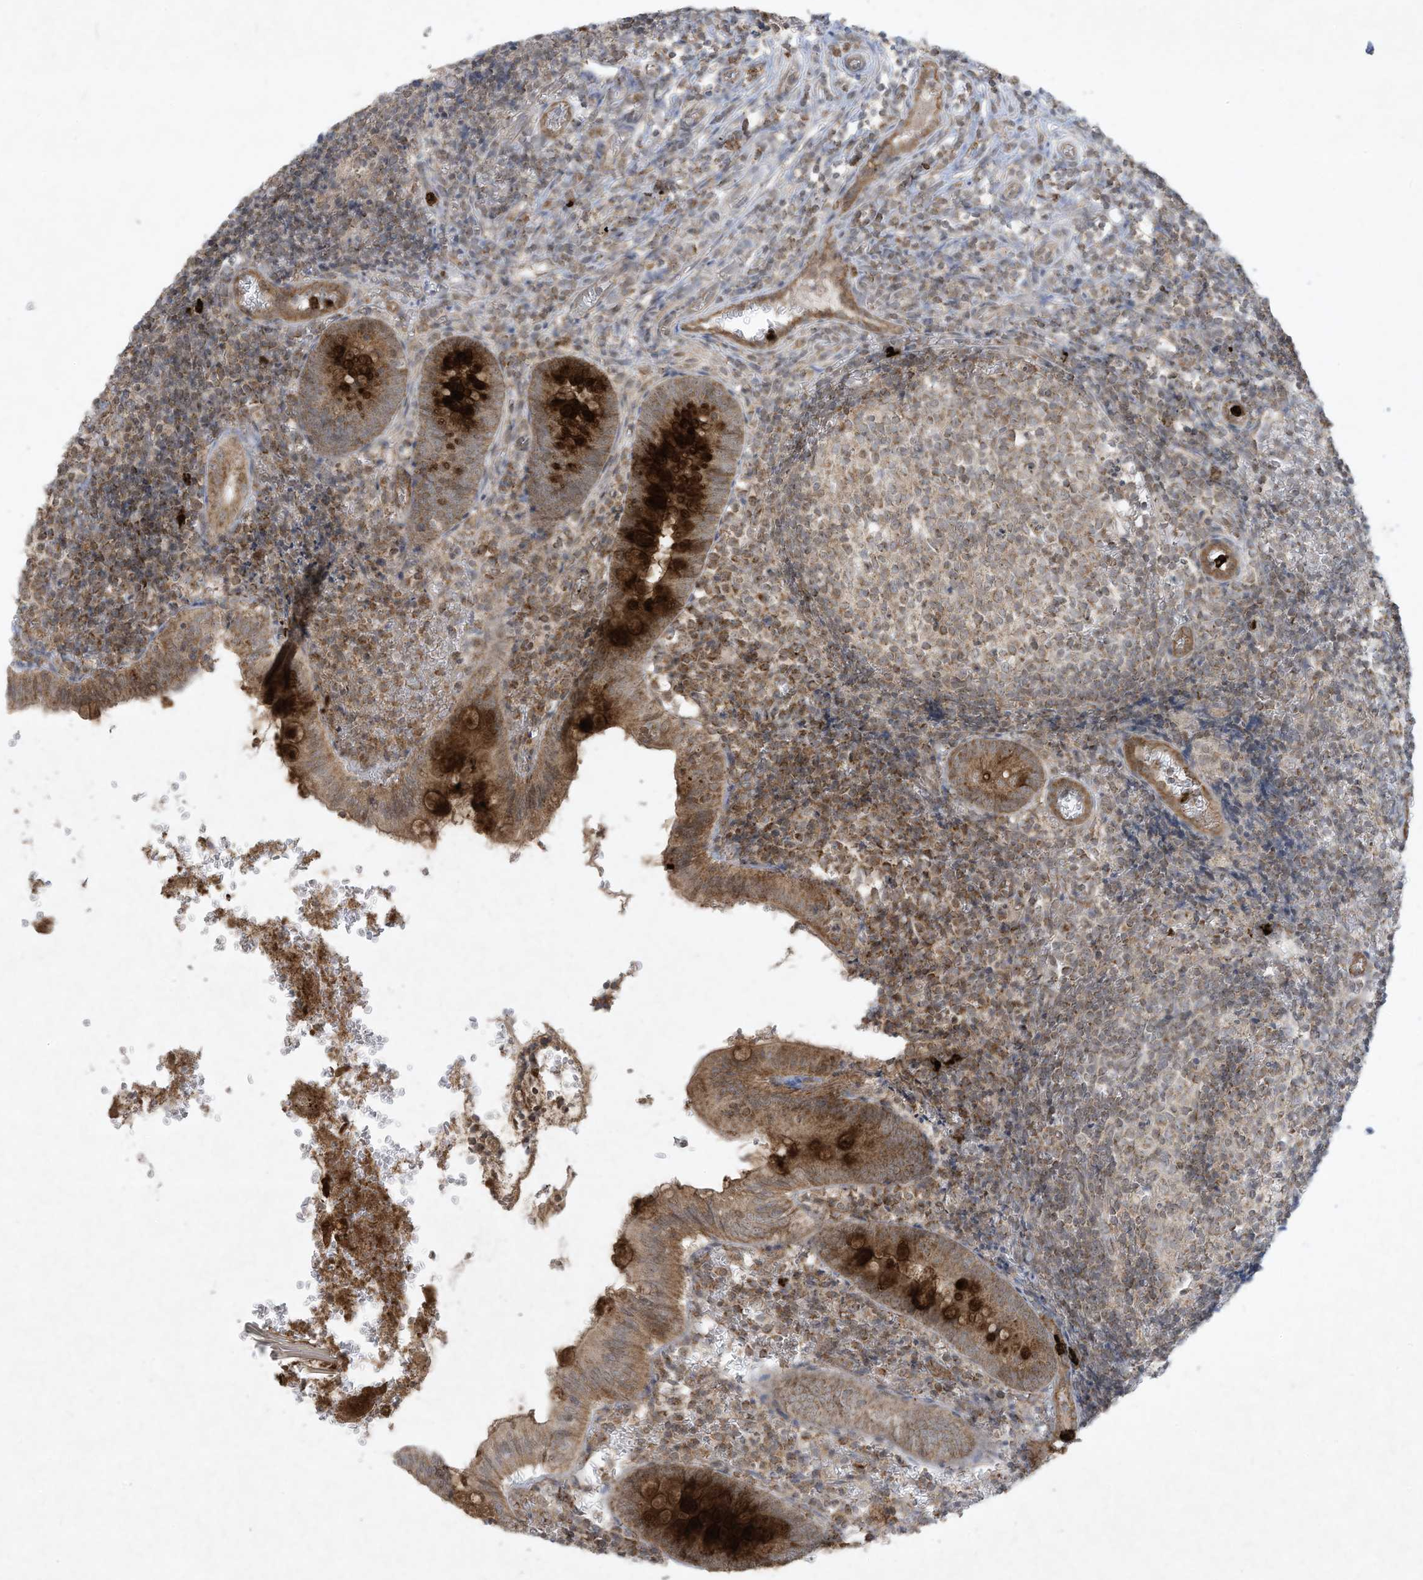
{"staining": {"intensity": "strong", "quantity": ">75%", "location": "cytoplasmic/membranous"}, "tissue": "appendix", "cell_type": "Glandular cells", "image_type": "normal", "snomed": [{"axis": "morphology", "description": "Normal tissue, NOS"}, {"axis": "topography", "description": "Appendix"}], "caption": "Immunohistochemistry staining of unremarkable appendix, which exhibits high levels of strong cytoplasmic/membranous staining in approximately >75% of glandular cells indicating strong cytoplasmic/membranous protein expression. The staining was performed using DAB (3,3'-diaminobenzidine) (brown) for protein detection and nuclei were counterstained in hematoxylin (blue).", "gene": "CHRNA4", "patient": {"sex": "male", "age": 8}}